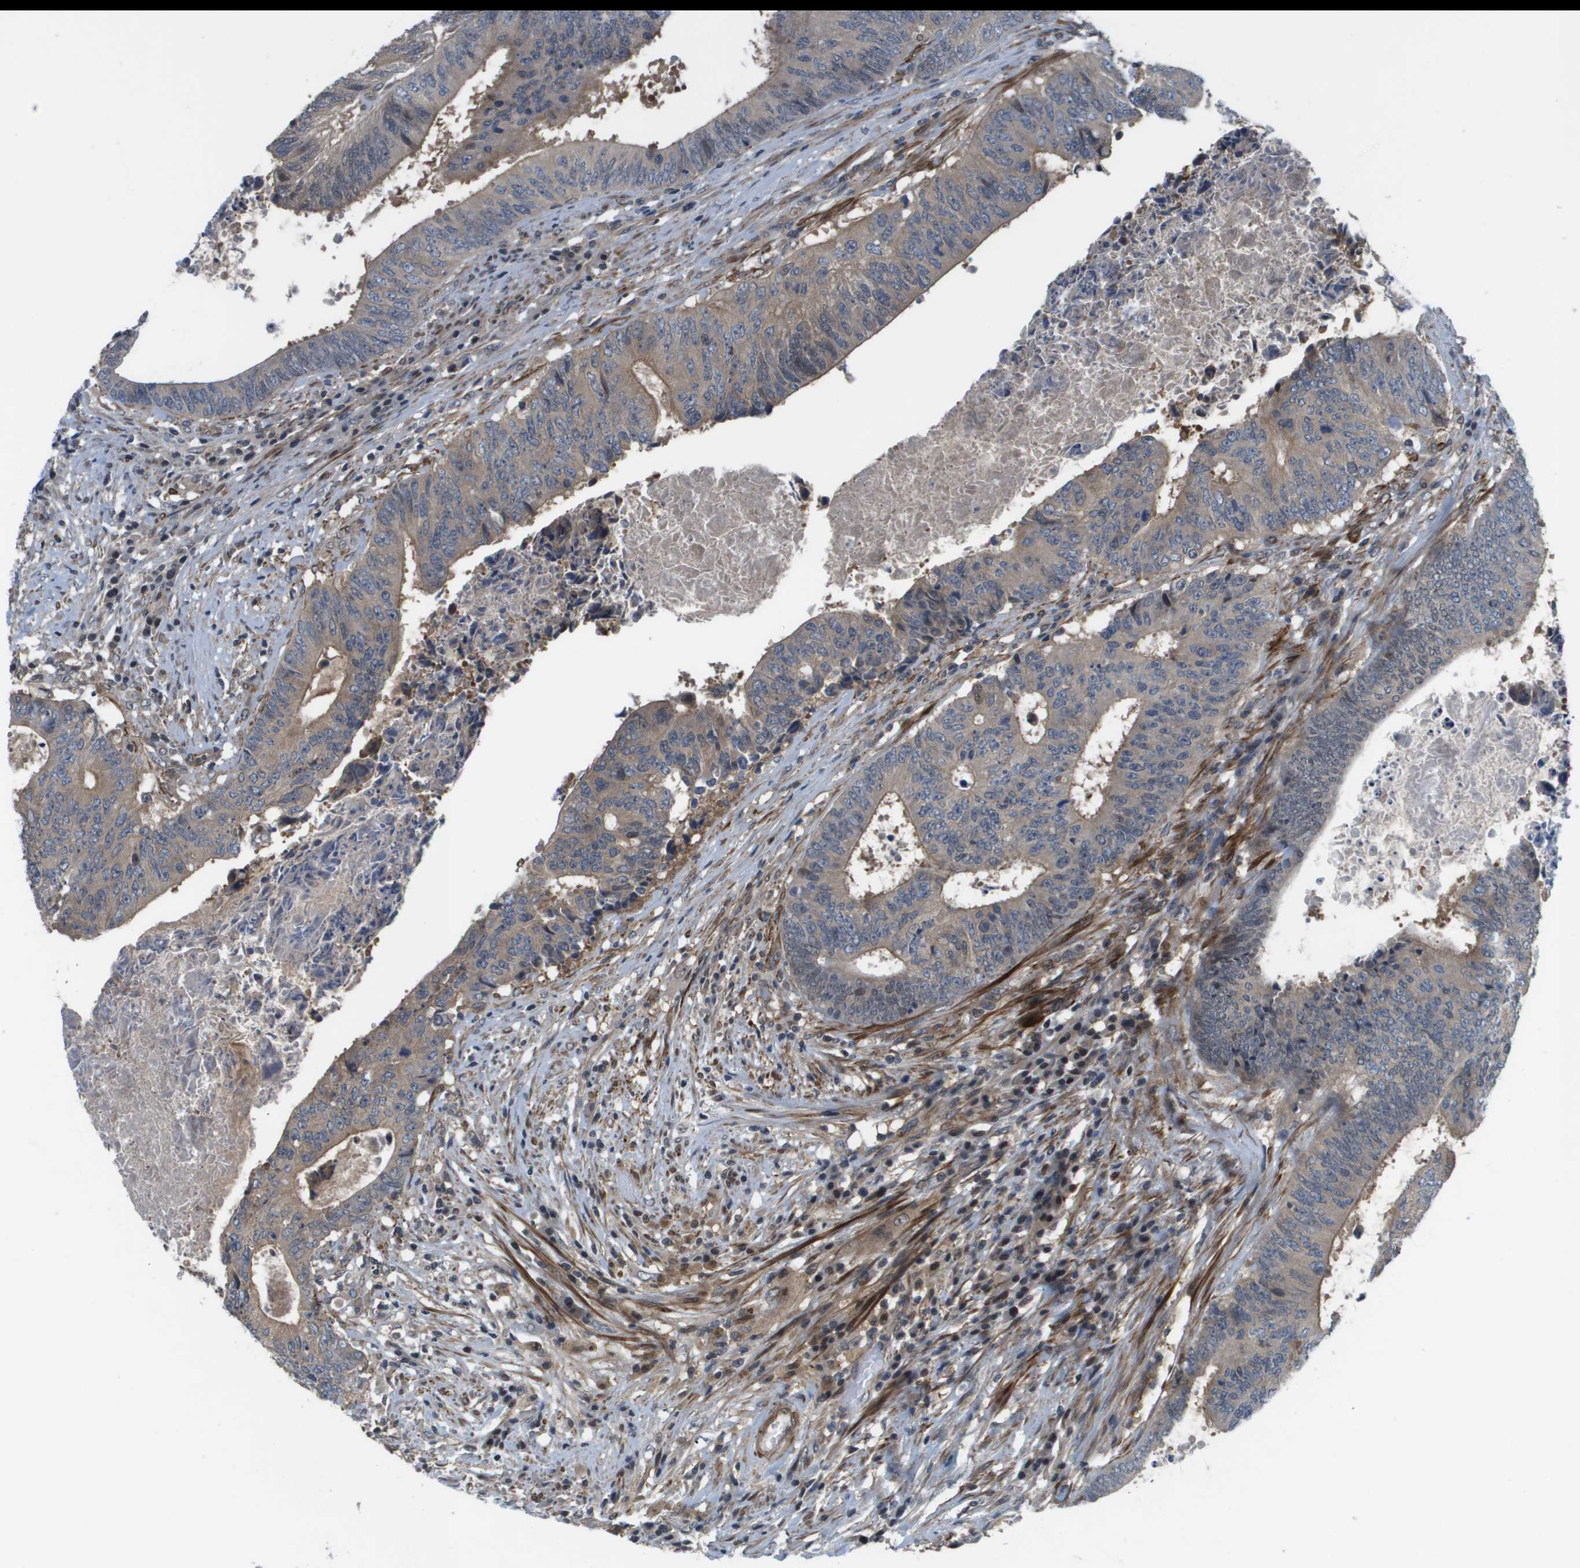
{"staining": {"intensity": "weak", "quantity": ">75%", "location": "cytoplasmic/membranous"}, "tissue": "colorectal cancer", "cell_type": "Tumor cells", "image_type": "cancer", "snomed": [{"axis": "morphology", "description": "Adenocarcinoma, NOS"}, {"axis": "topography", "description": "Rectum"}], "caption": "High-magnification brightfield microscopy of colorectal cancer (adenocarcinoma) stained with DAB (3,3'-diaminobenzidine) (brown) and counterstained with hematoxylin (blue). tumor cells exhibit weak cytoplasmic/membranous expression is seen in about>75% of cells.", "gene": "ENPP5", "patient": {"sex": "male", "age": 72}}